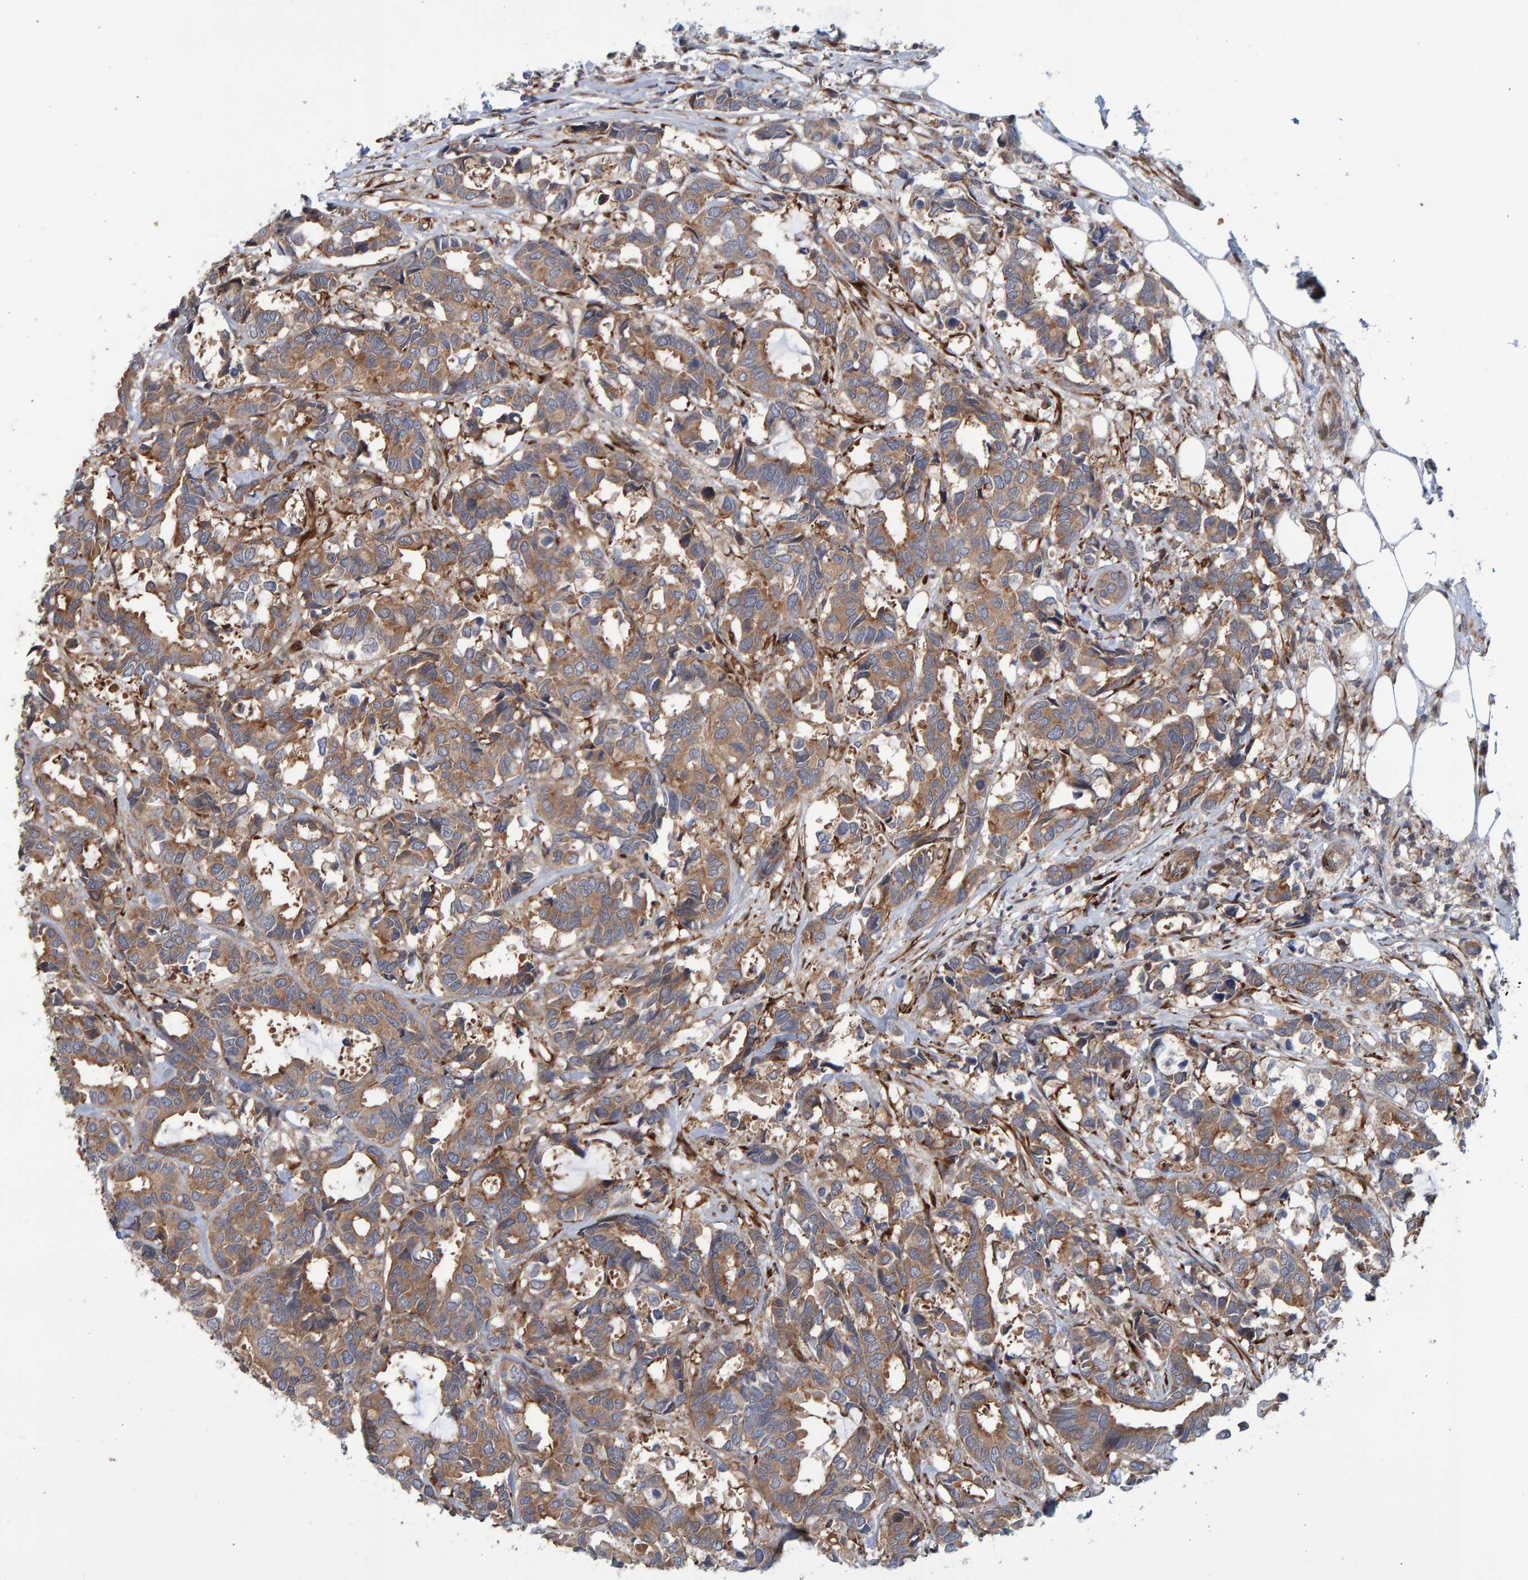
{"staining": {"intensity": "moderate", "quantity": ">75%", "location": "cytoplasmic/membranous"}, "tissue": "breast cancer", "cell_type": "Tumor cells", "image_type": "cancer", "snomed": [{"axis": "morphology", "description": "Duct carcinoma"}, {"axis": "topography", "description": "Breast"}], "caption": "Tumor cells show medium levels of moderate cytoplasmic/membranous positivity in approximately >75% of cells in breast invasive ductal carcinoma. (DAB = brown stain, brightfield microscopy at high magnification).", "gene": "LRBA", "patient": {"sex": "female", "age": 87}}